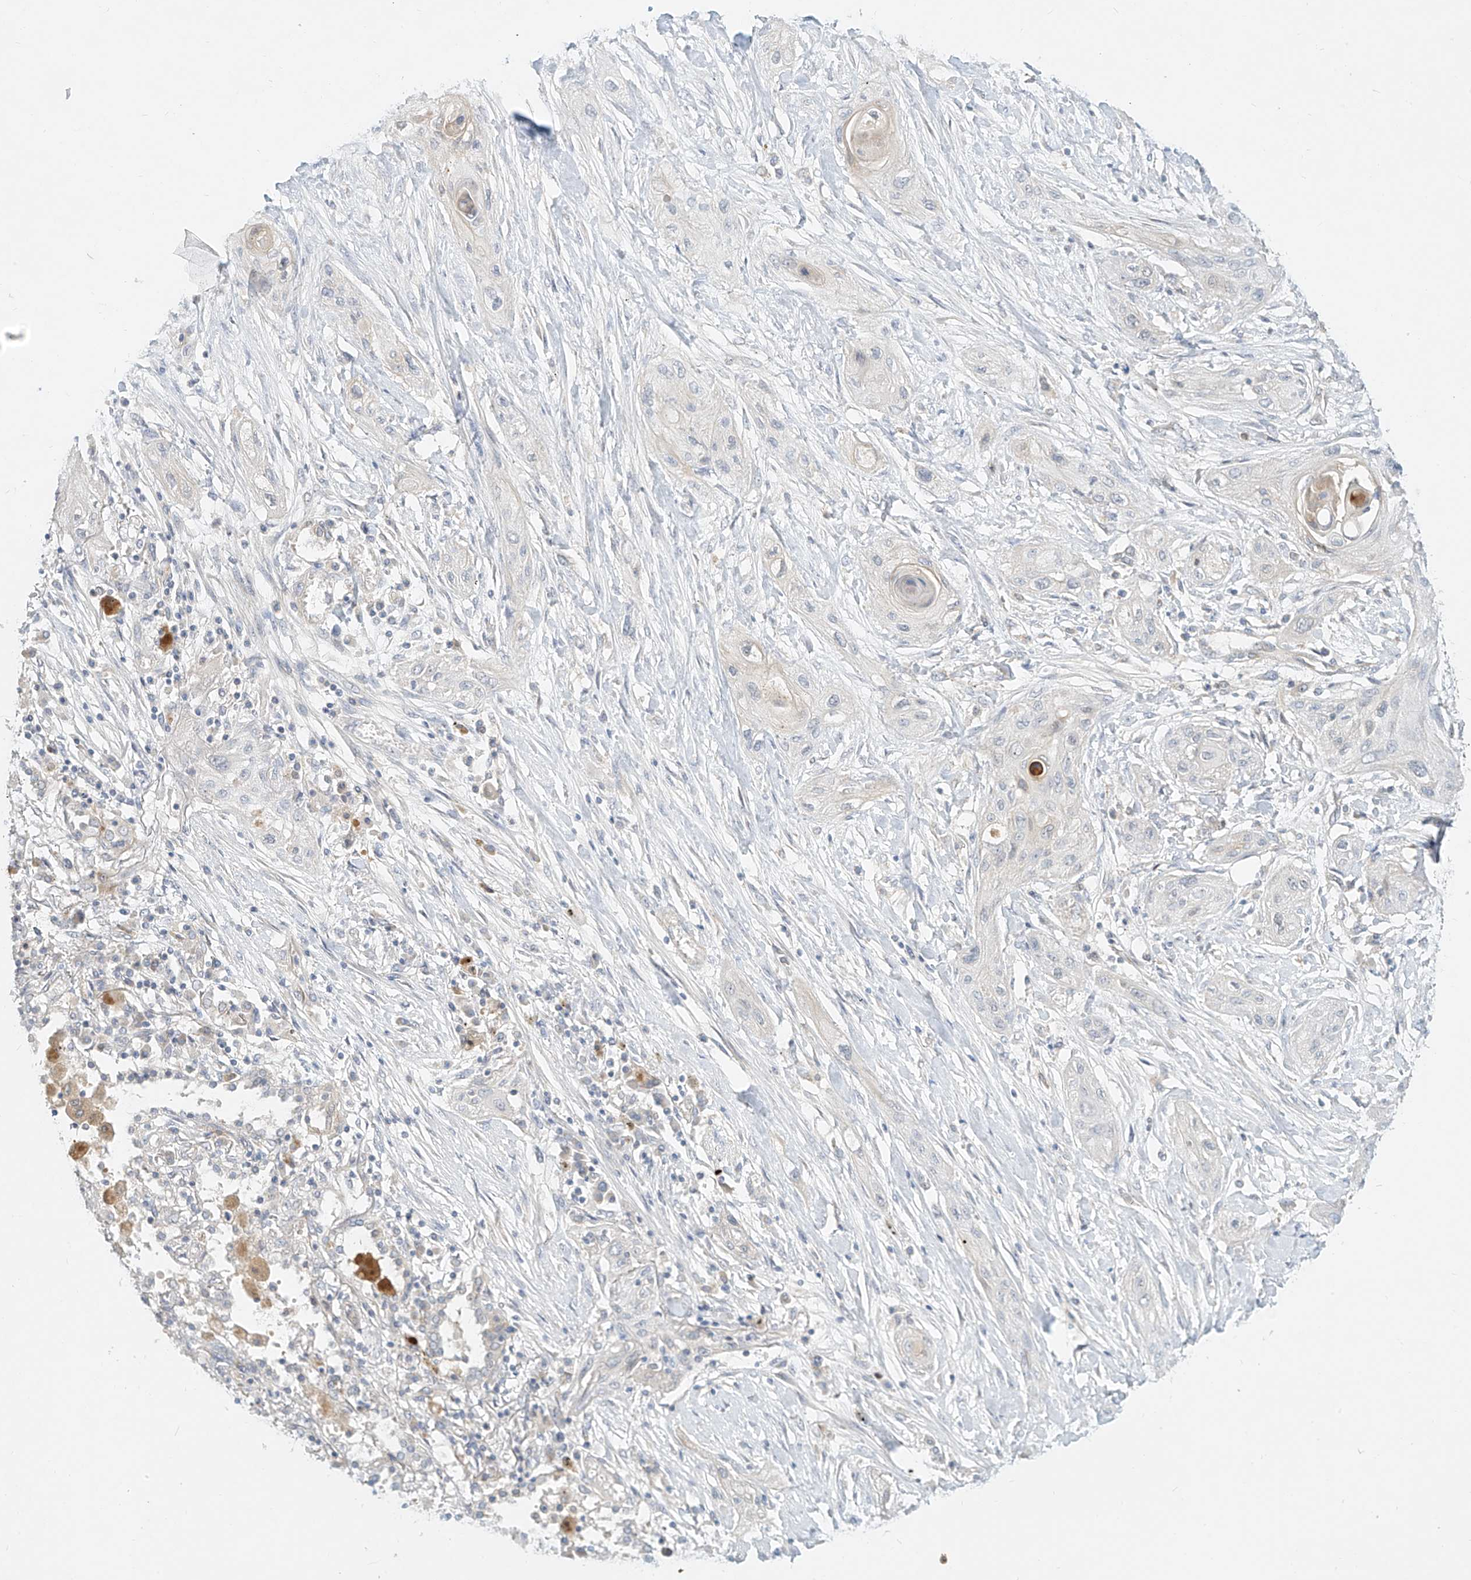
{"staining": {"intensity": "negative", "quantity": "none", "location": "none"}, "tissue": "lung cancer", "cell_type": "Tumor cells", "image_type": "cancer", "snomed": [{"axis": "morphology", "description": "Squamous cell carcinoma, NOS"}, {"axis": "topography", "description": "Lung"}], "caption": "This is an immunohistochemistry histopathology image of human lung cancer (squamous cell carcinoma). There is no positivity in tumor cells.", "gene": "C2orf42", "patient": {"sex": "female", "age": 47}}